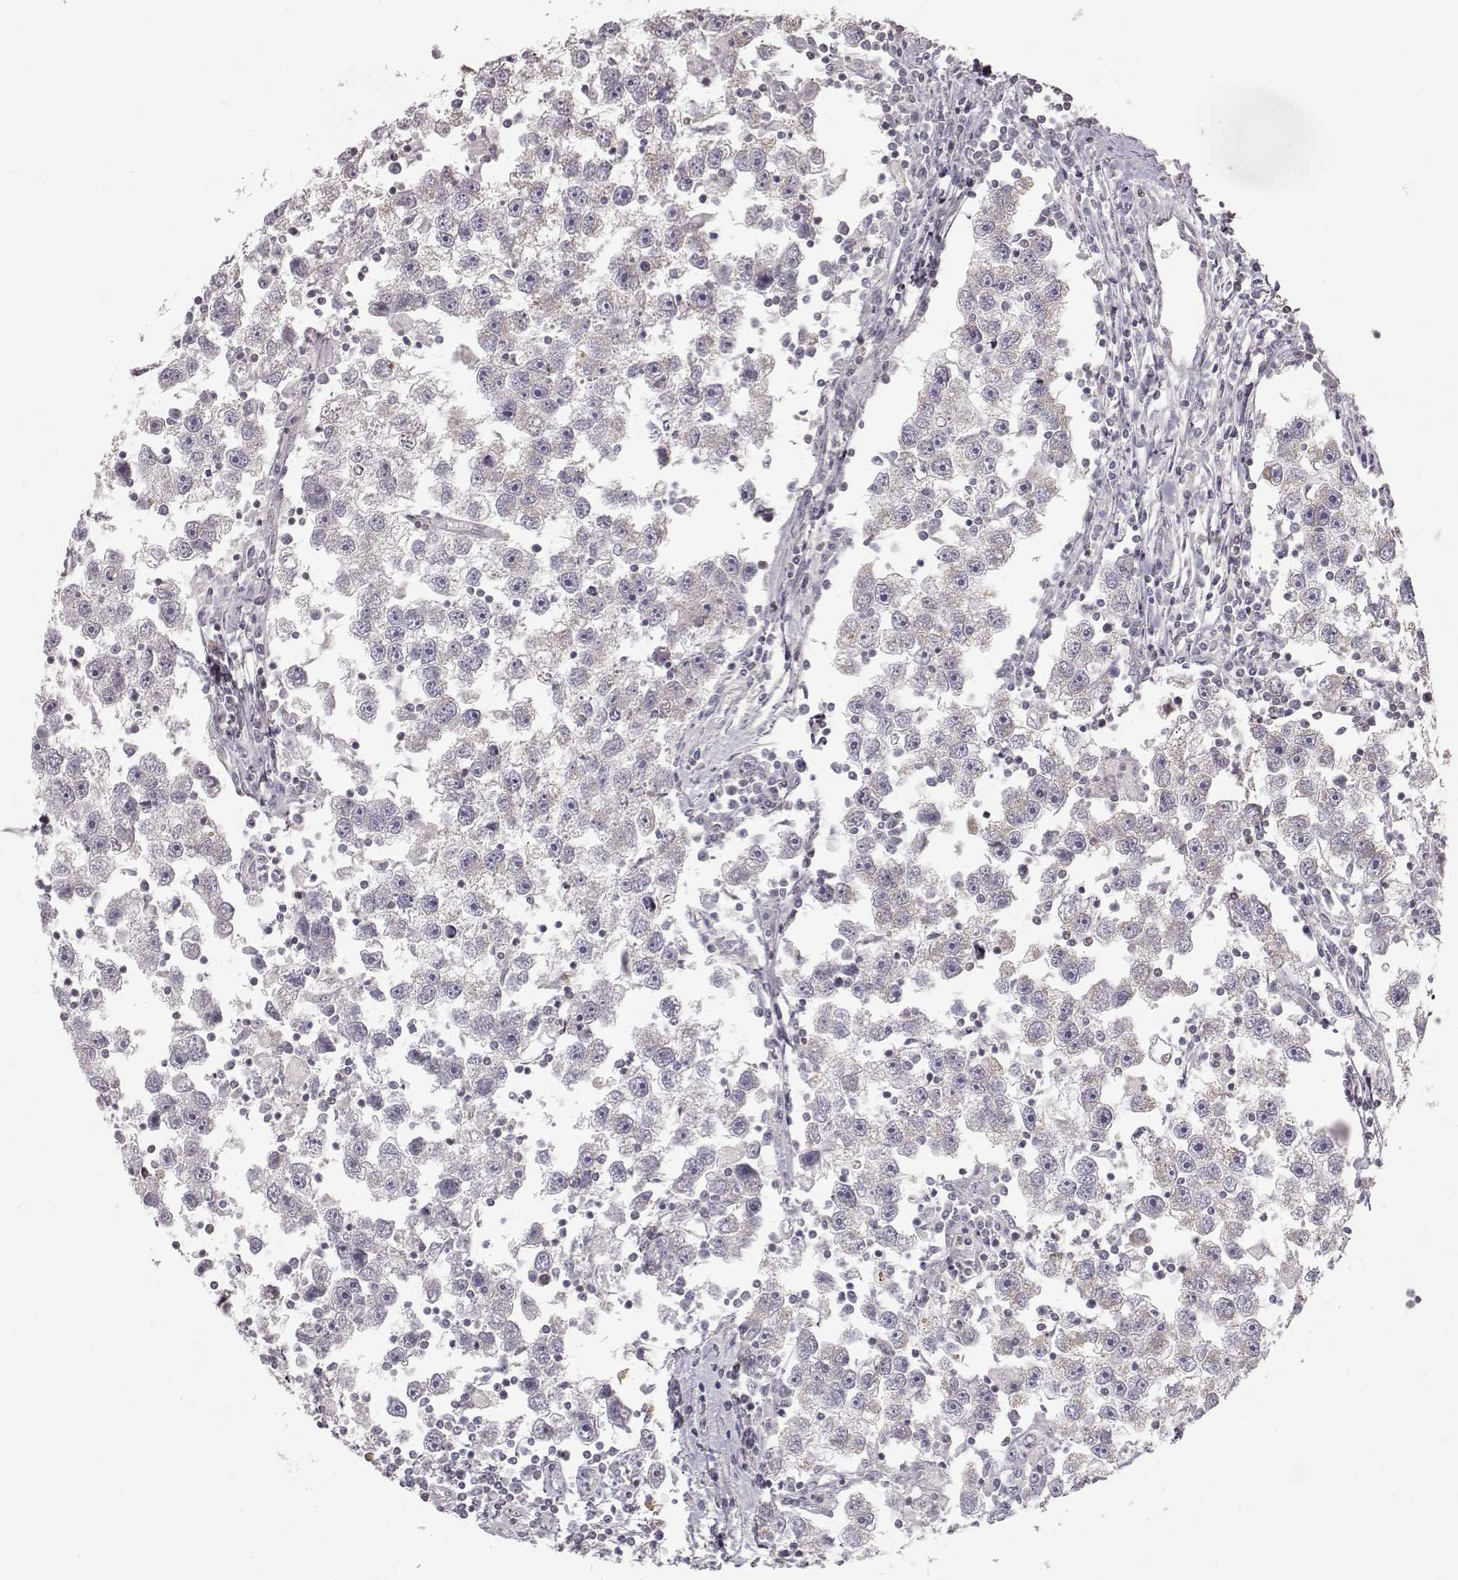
{"staining": {"intensity": "moderate", "quantity": "25%-75%", "location": "cytoplasmic/membranous"}, "tissue": "testis cancer", "cell_type": "Tumor cells", "image_type": "cancer", "snomed": [{"axis": "morphology", "description": "Seminoma, NOS"}, {"axis": "topography", "description": "Testis"}], "caption": "This photomicrograph reveals immunohistochemistry (IHC) staining of testis seminoma, with medium moderate cytoplasmic/membranous expression in approximately 25%-75% of tumor cells.", "gene": "GRAP2", "patient": {"sex": "male", "age": 30}}